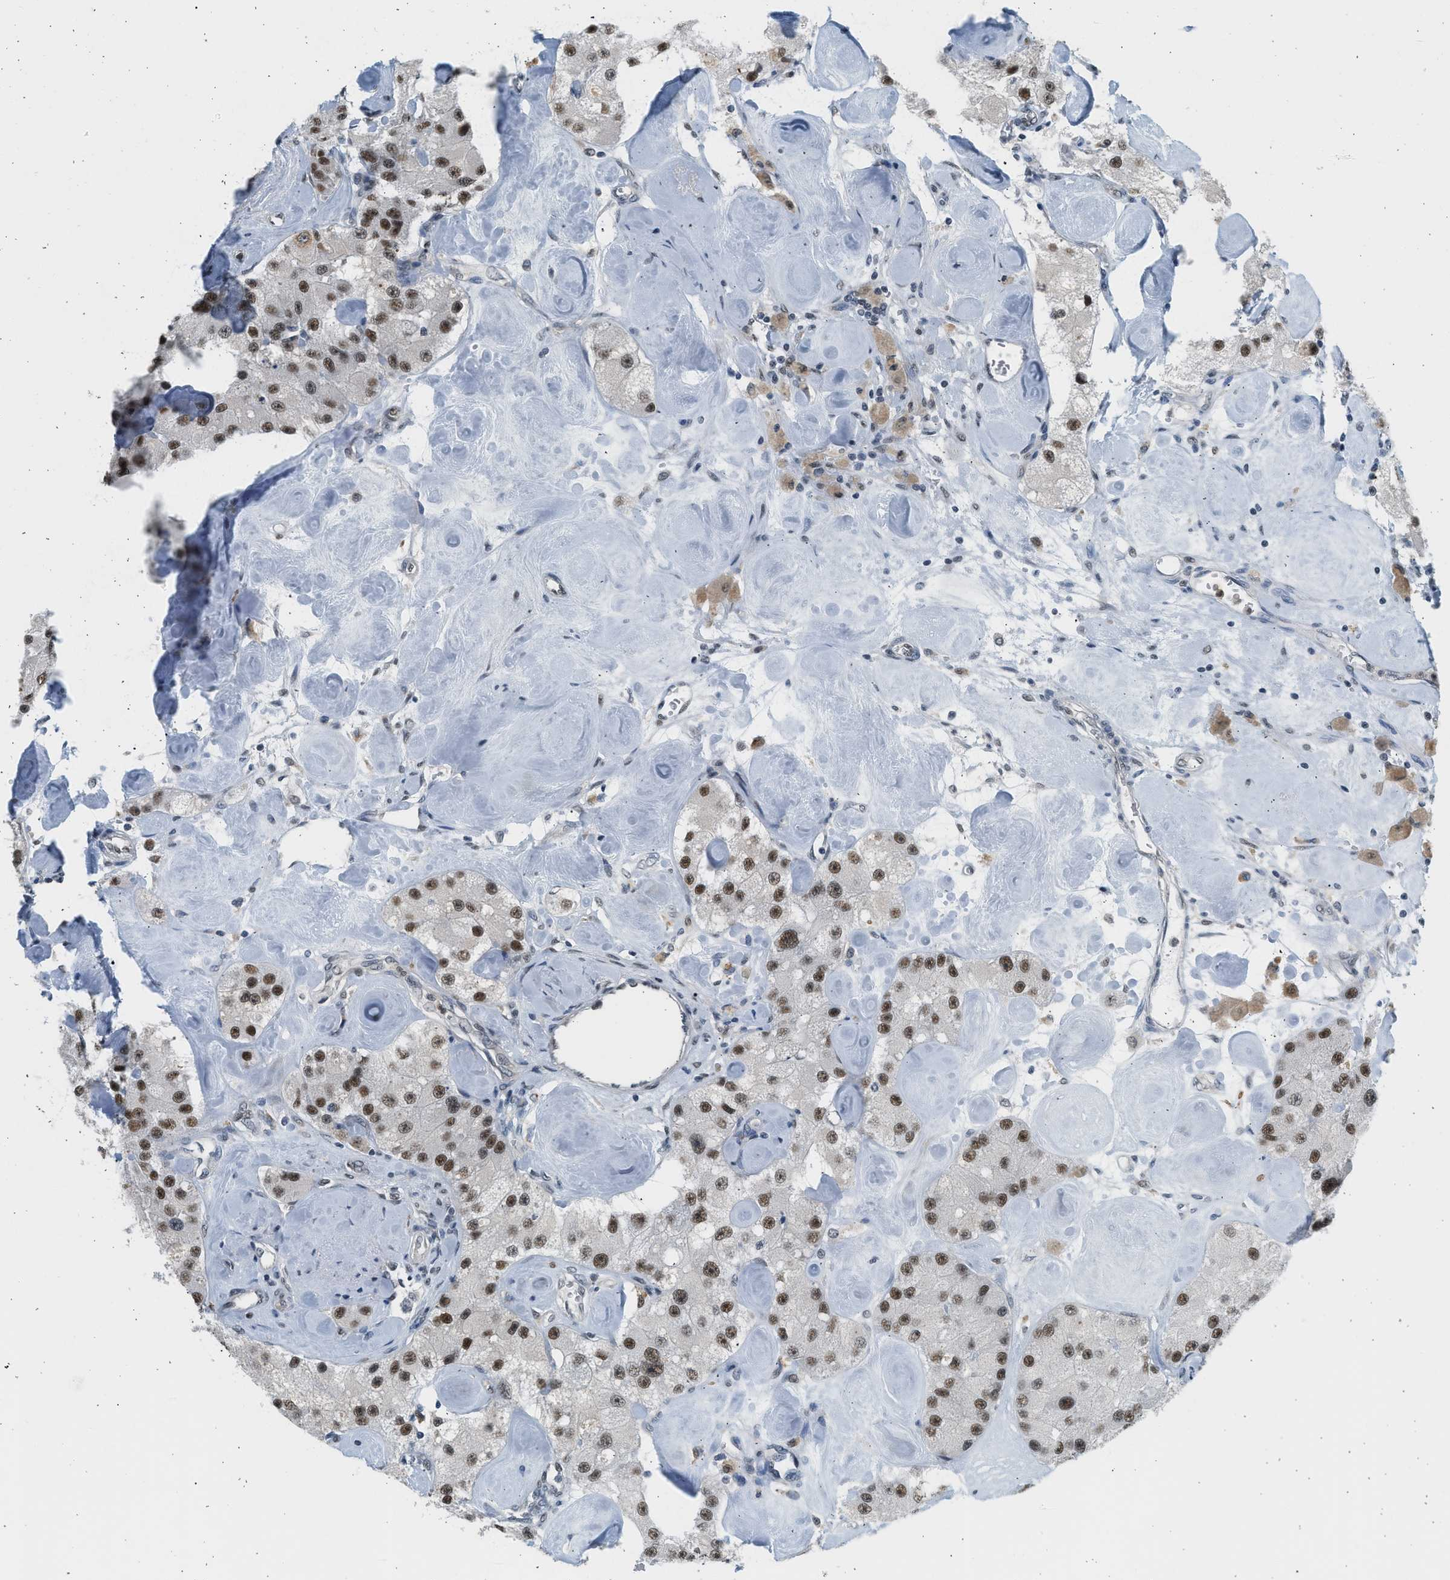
{"staining": {"intensity": "moderate", "quantity": ">75%", "location": "nuclear"}, "tissue": "carcinoid", "cell_type": "Tumor cells", "image_type": "cancer", "snomed": [{"axis": "morphology", "description": "Carcinoid, malignant, NOS"}, {"axis": "topography", "description": "Pancreas"}], "caption": "An immunohistochemistry histopathology image of neoplastic tissue is shown. Protein staining in brown labels moderate nuclear positivity in carcinoid within tumor cells.", "gene": "HIPK1", "patient": {"sex": "male", "age": 41}}